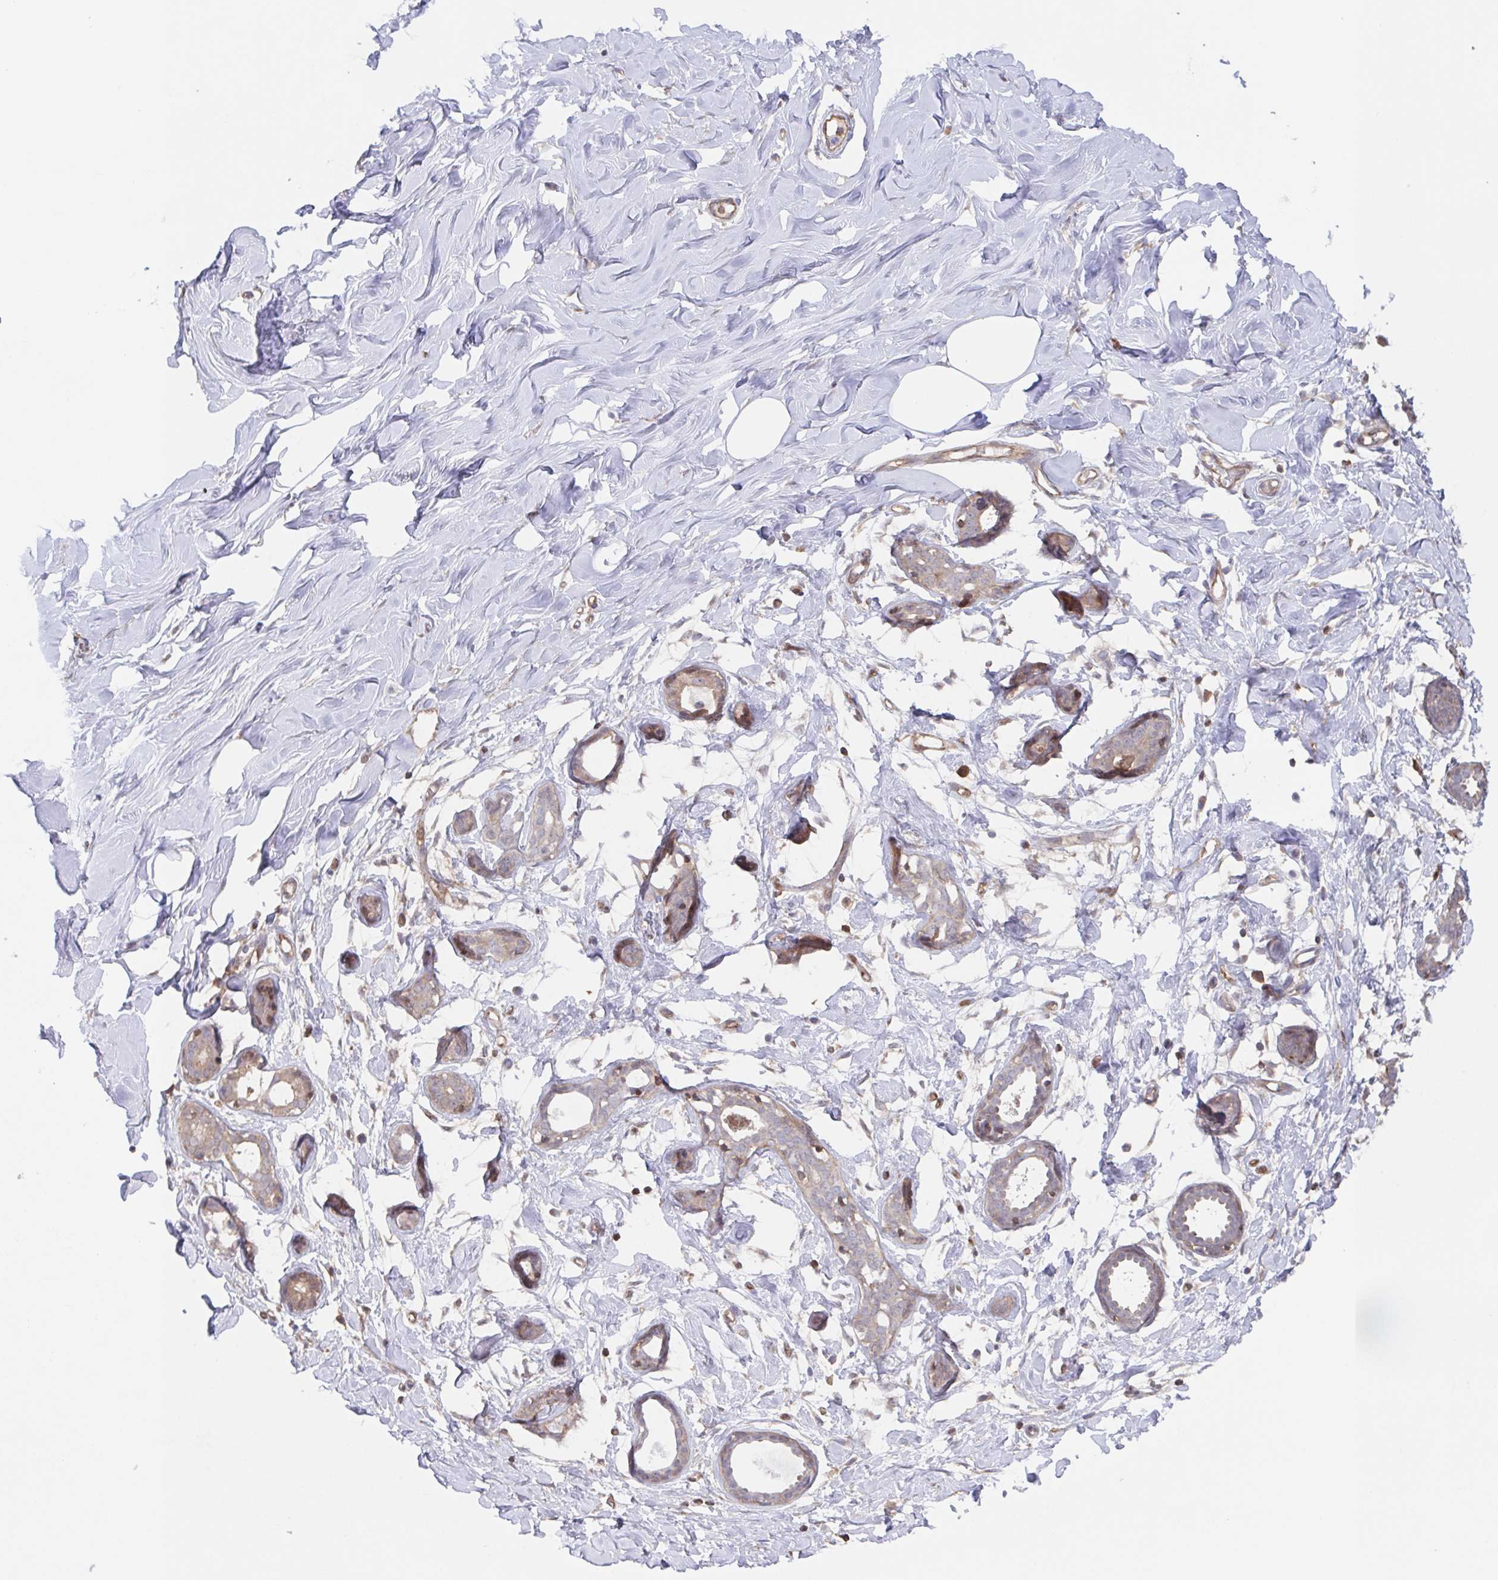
{"staining": {"intensity": "negative", "quantity": "none", "location": "none"}, "tissue": "breast", "cell_type": "Adipocytes", "image_type": "normal", "snomed": [{"axis": "morphology", "description": "Normal tissue, NOS"}, {"axis": "topography", "description": "Breast"}], "caption": "This is an IHC image of benign human breast. There is no positivity in adipocytes.", "gene": "AGFG2", "patient": {"sex": "female", "age": 27}}